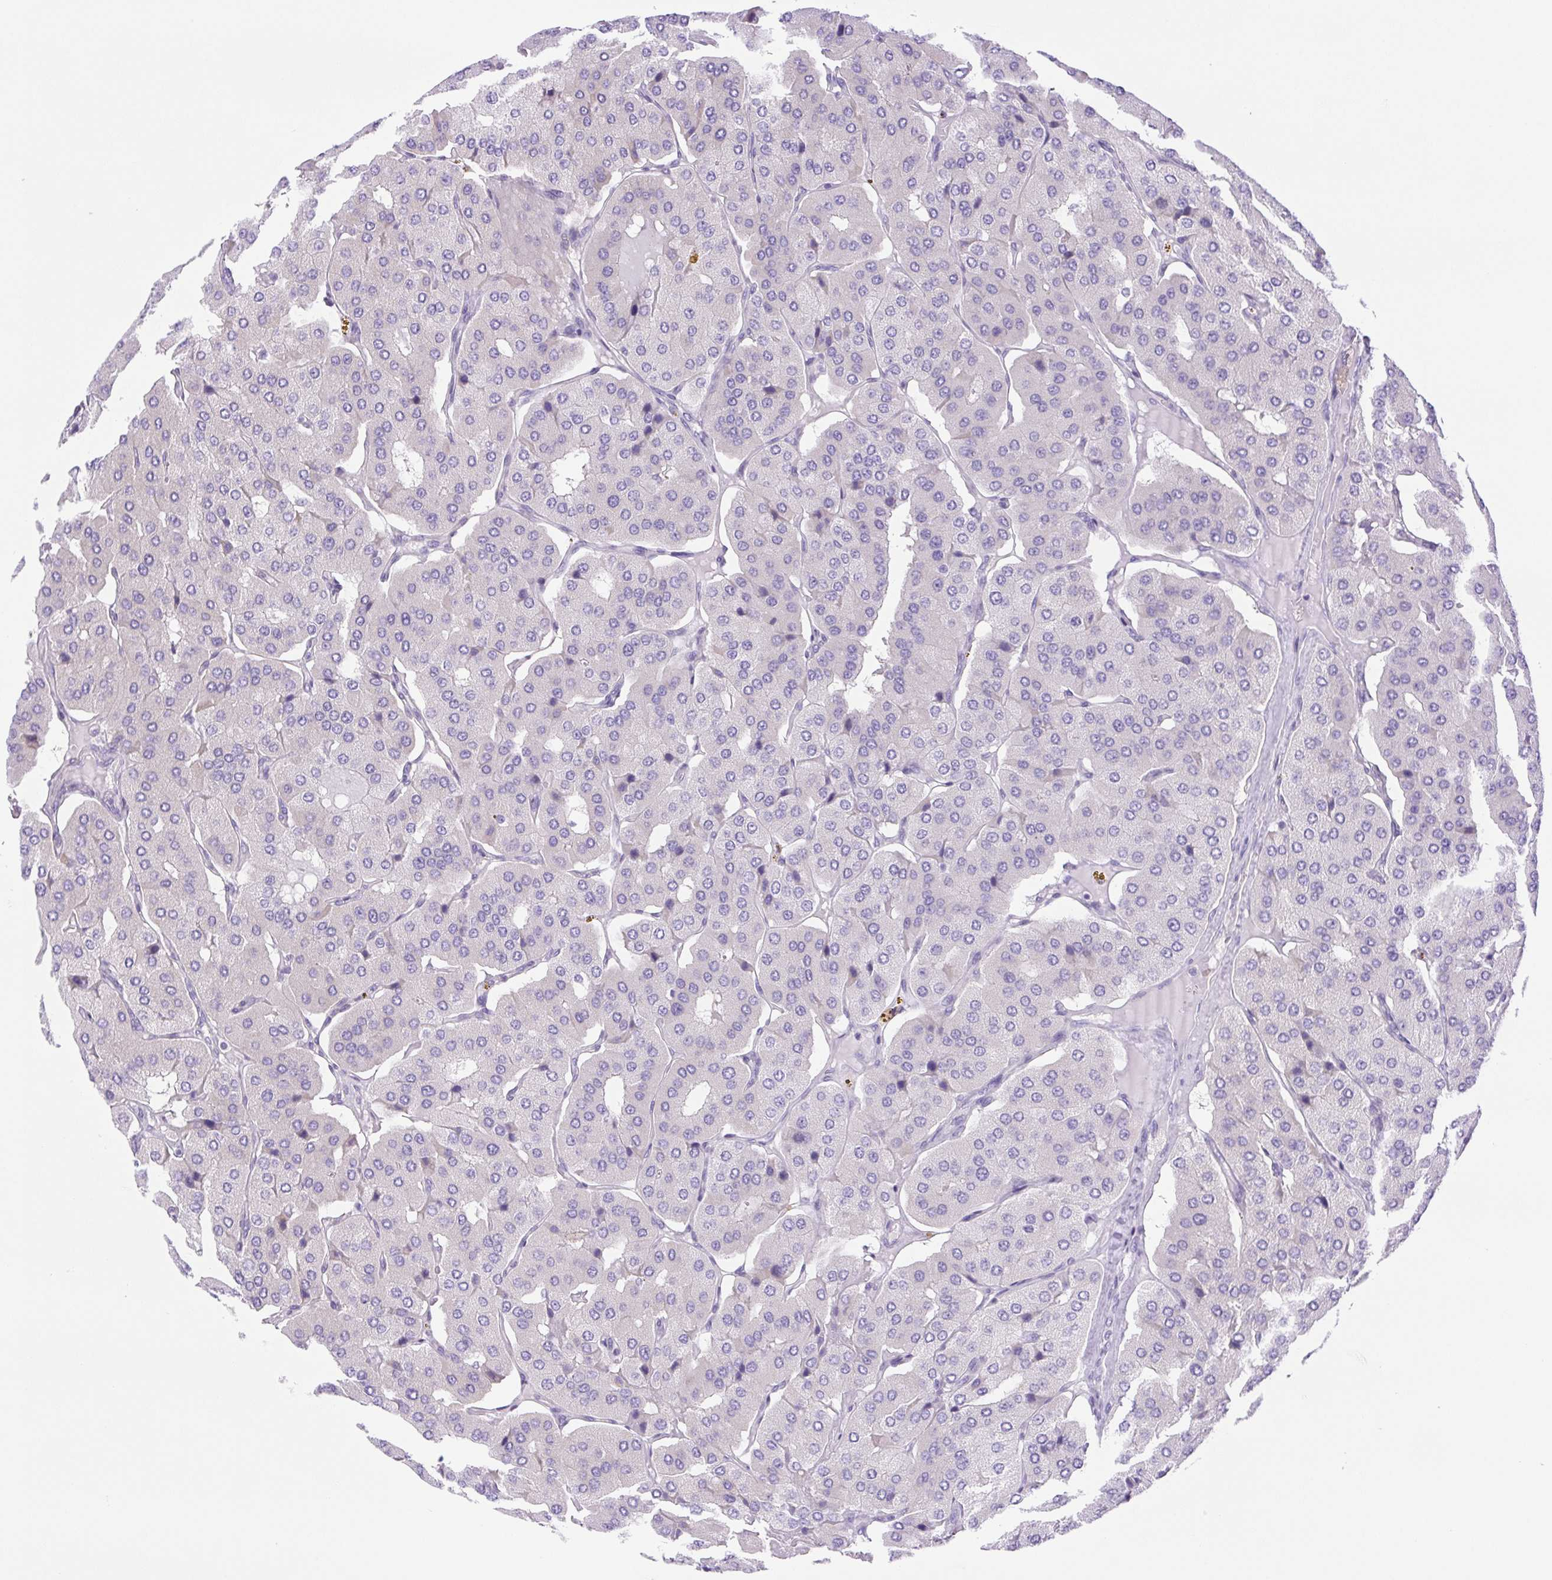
{"staining": {"intensity": "negative", "quantity": "none", "location": "none"}, "tissue": "parathyroid gland", "cell_type": "Glandular cells", "image_type": "normal", "snomed": [{"axis": "morphology", "description": "Normal tissue, NOS"}, {"axis": "morphology", "description": "Adenoma, NOS"}, {"axis": "topography", "description": "Parathyroid gland"}], "caption": "The histopathology image exhibits no staining of glandular cells in benign parathyroid gland.", "gene": "CDSN", "patient": {"sex": "female", "age": 86}}